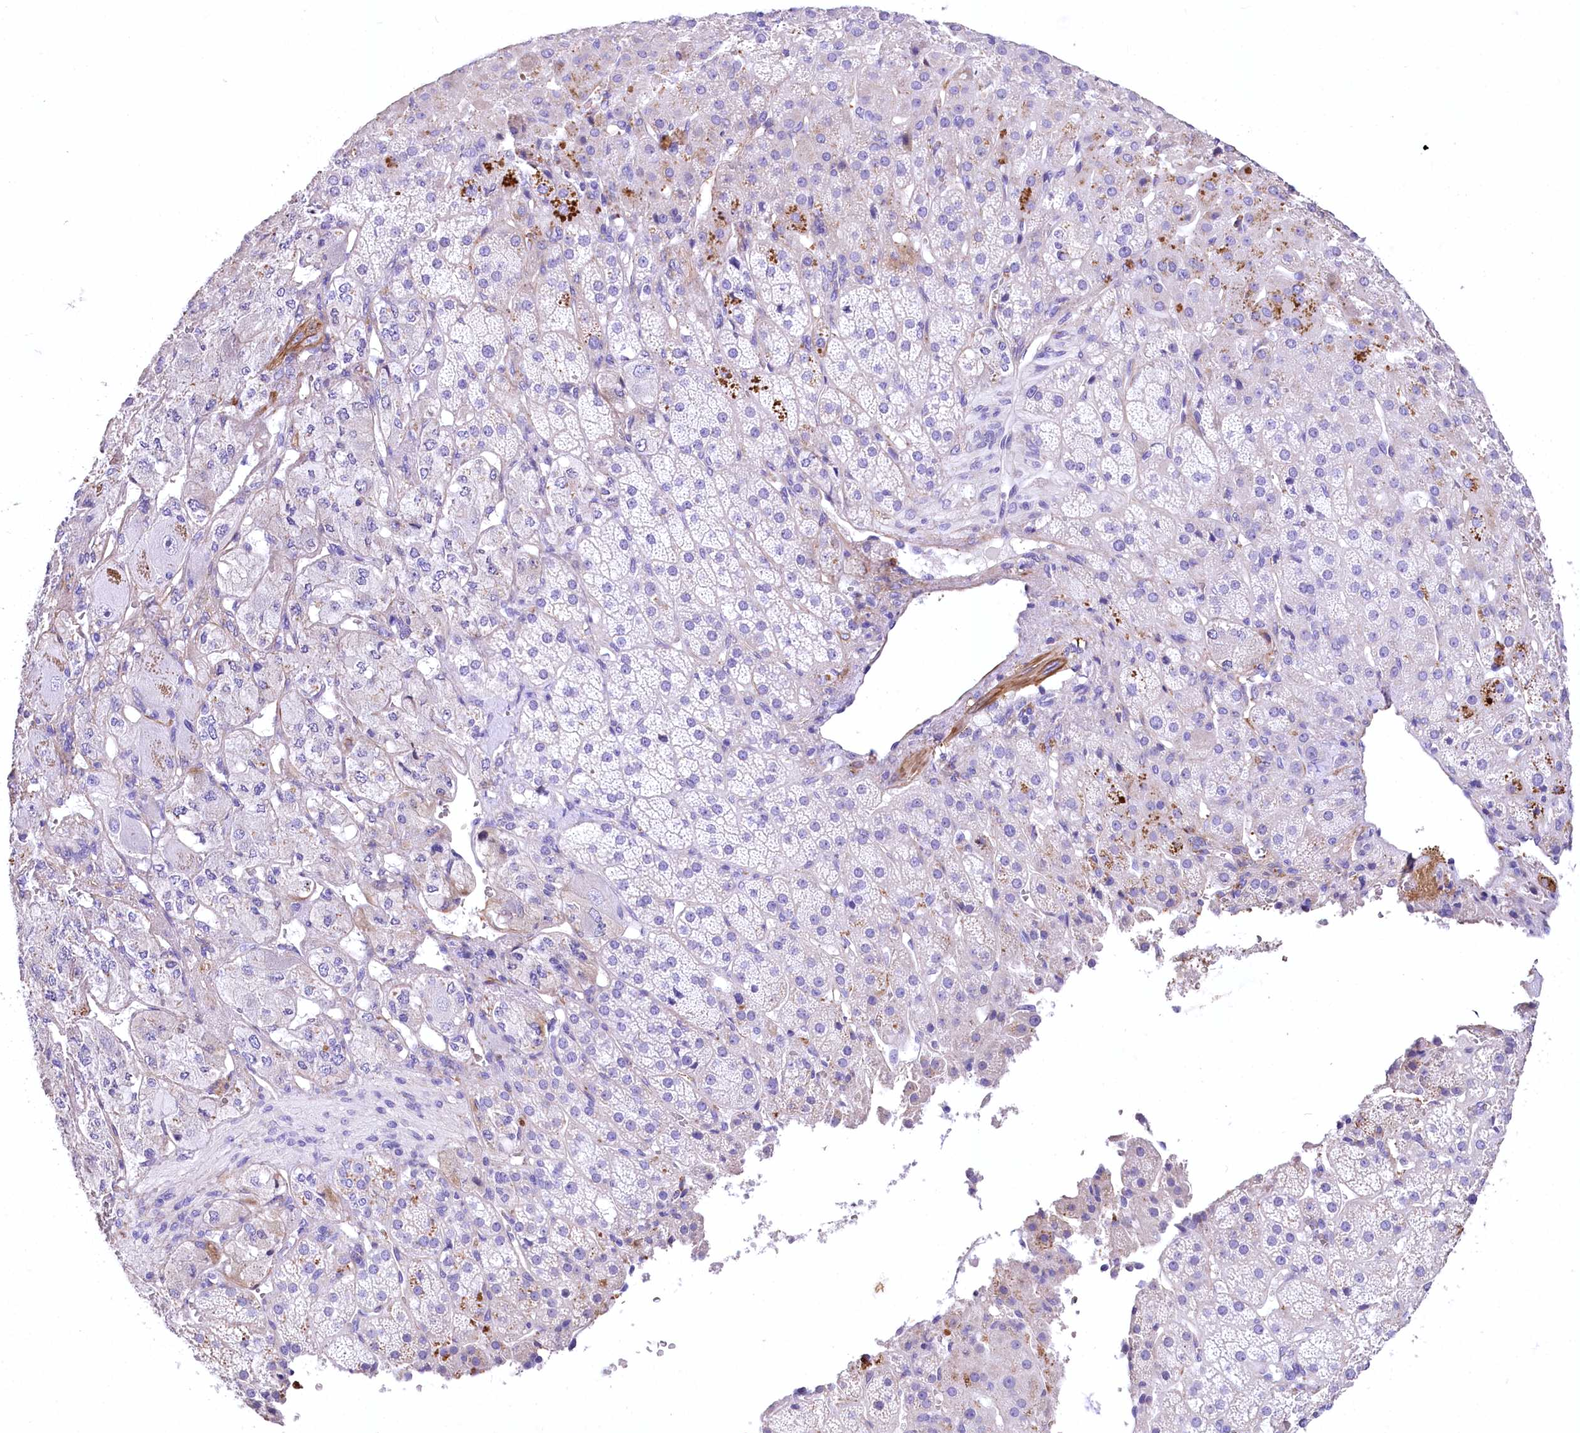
{"staining": {"intensity": "moderate", "quantity": "<25%", "location": "cytoplasmic/membranous"}, "tissue": "adrenal gland", "cell_type": "Glandular cells", "image_type": "normal", "snomed": [{"axis": "morphology", "description": "Normal tissue, NOS"}, {"axis": "topography", "description": "Adrenal gland"}], "caption": "High-magnification brightfield microscopy of normal adrenal gland stained with DAB (brown) and counterstained with hematoxylin (blue). glandular cells exhibit moderate cytoplasmic/membranous staining is identified in approximately<25% of cells.", "gene": "RDH16", "patient": {"sex": "female", "age": 57}}